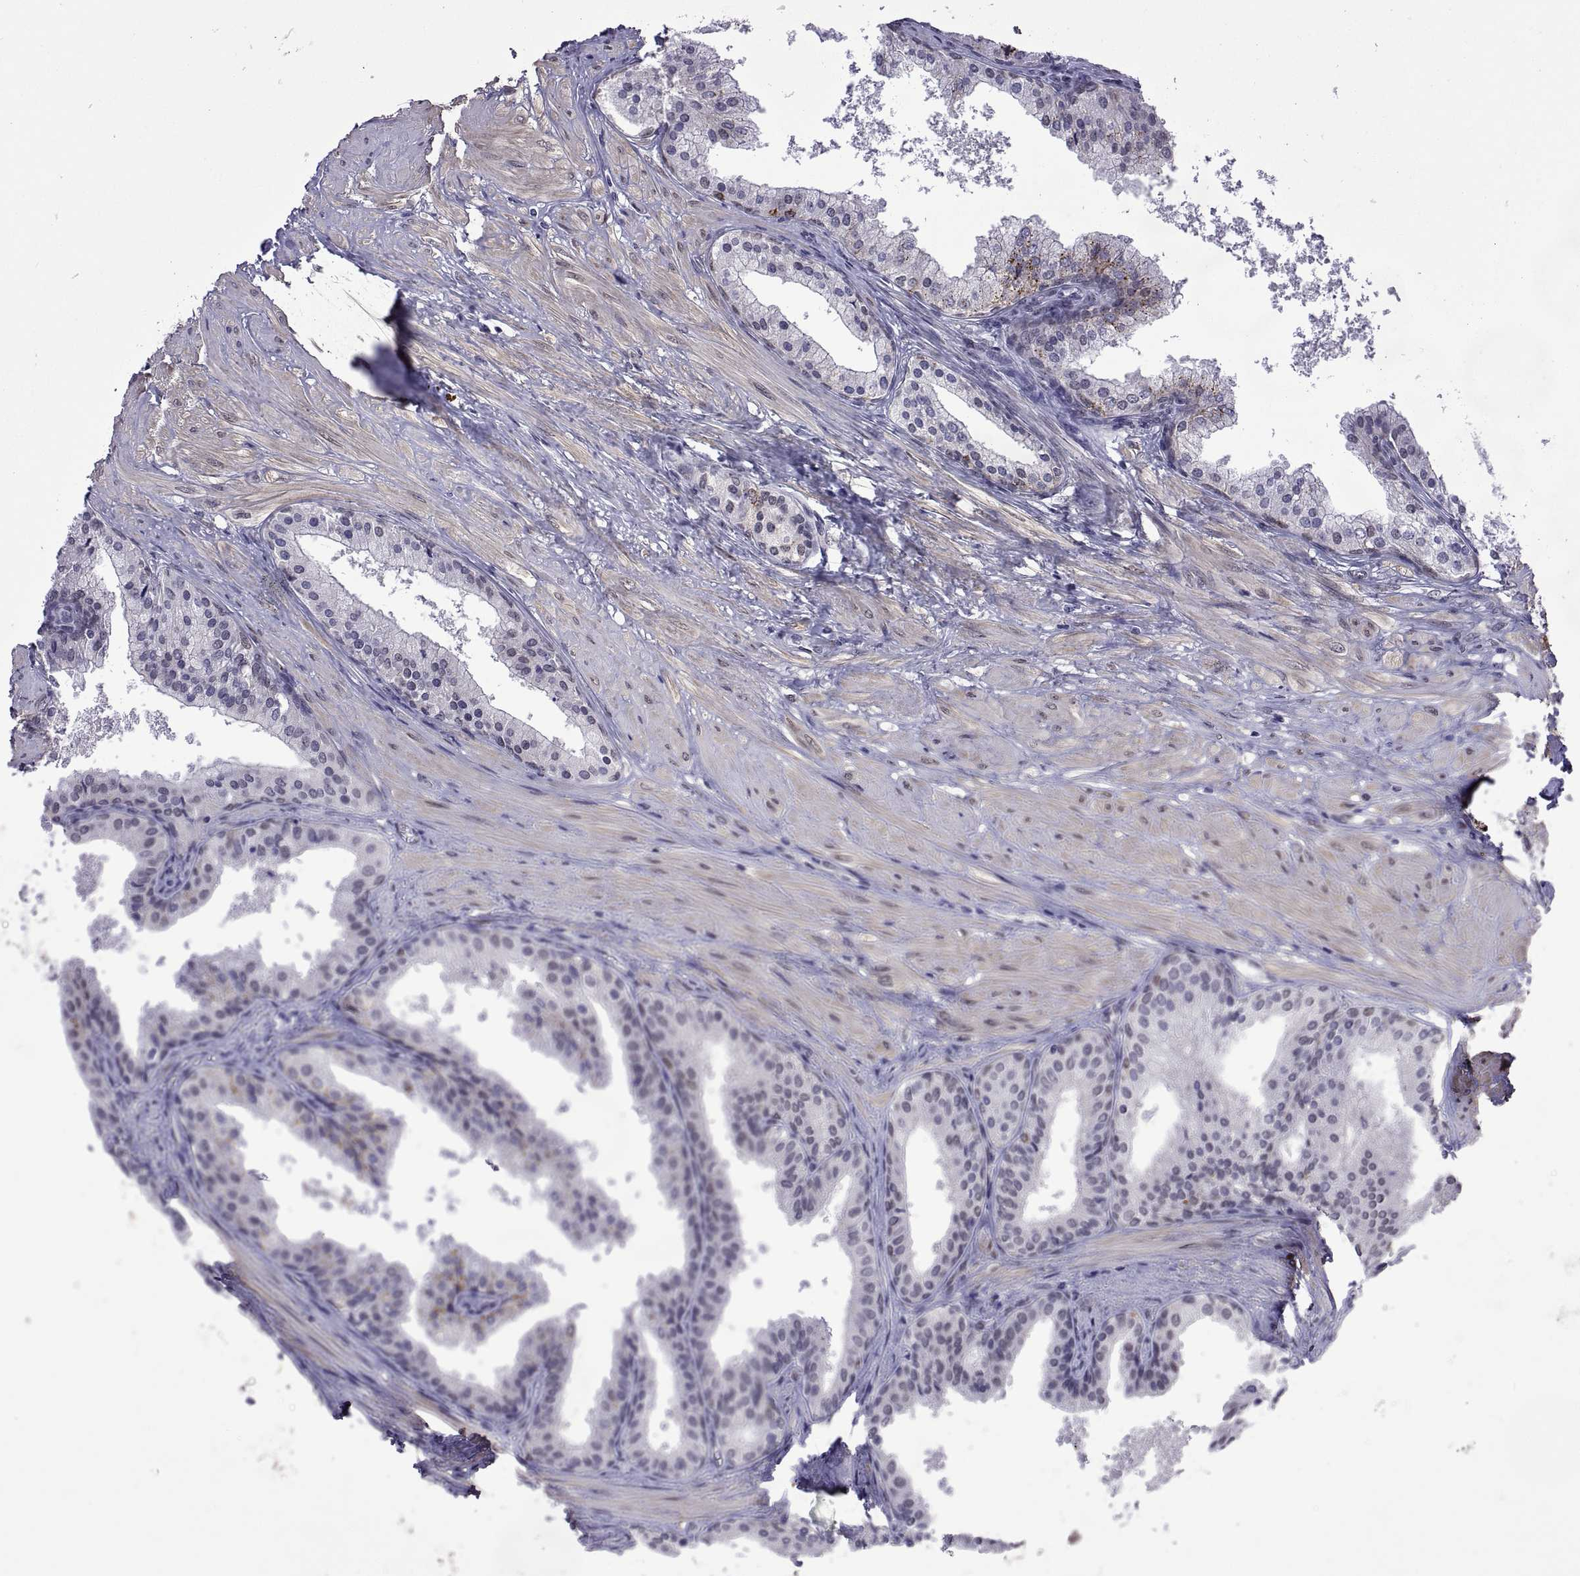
{"staining": {"intensity": "weak", "quantity": "25%-75%", "location": "nuclear"}, "tissue": "prostate cancer", "cell_type": "Tumor cells", "image_type": "cancer", "snomed": [{"axis": "morphology", "description": "Adenocarcinoma, Low grade"}, {"axis": "topography", "description": "Prostate"}], "caption": "A histopathology image of adenocarcinoma (low-grade) (prostate) stained for a protein demonstrates weak nuclear brown staining in tumor cells.", "gene": "NR4A1", "patient": {"sex": "male", "age": 56}}